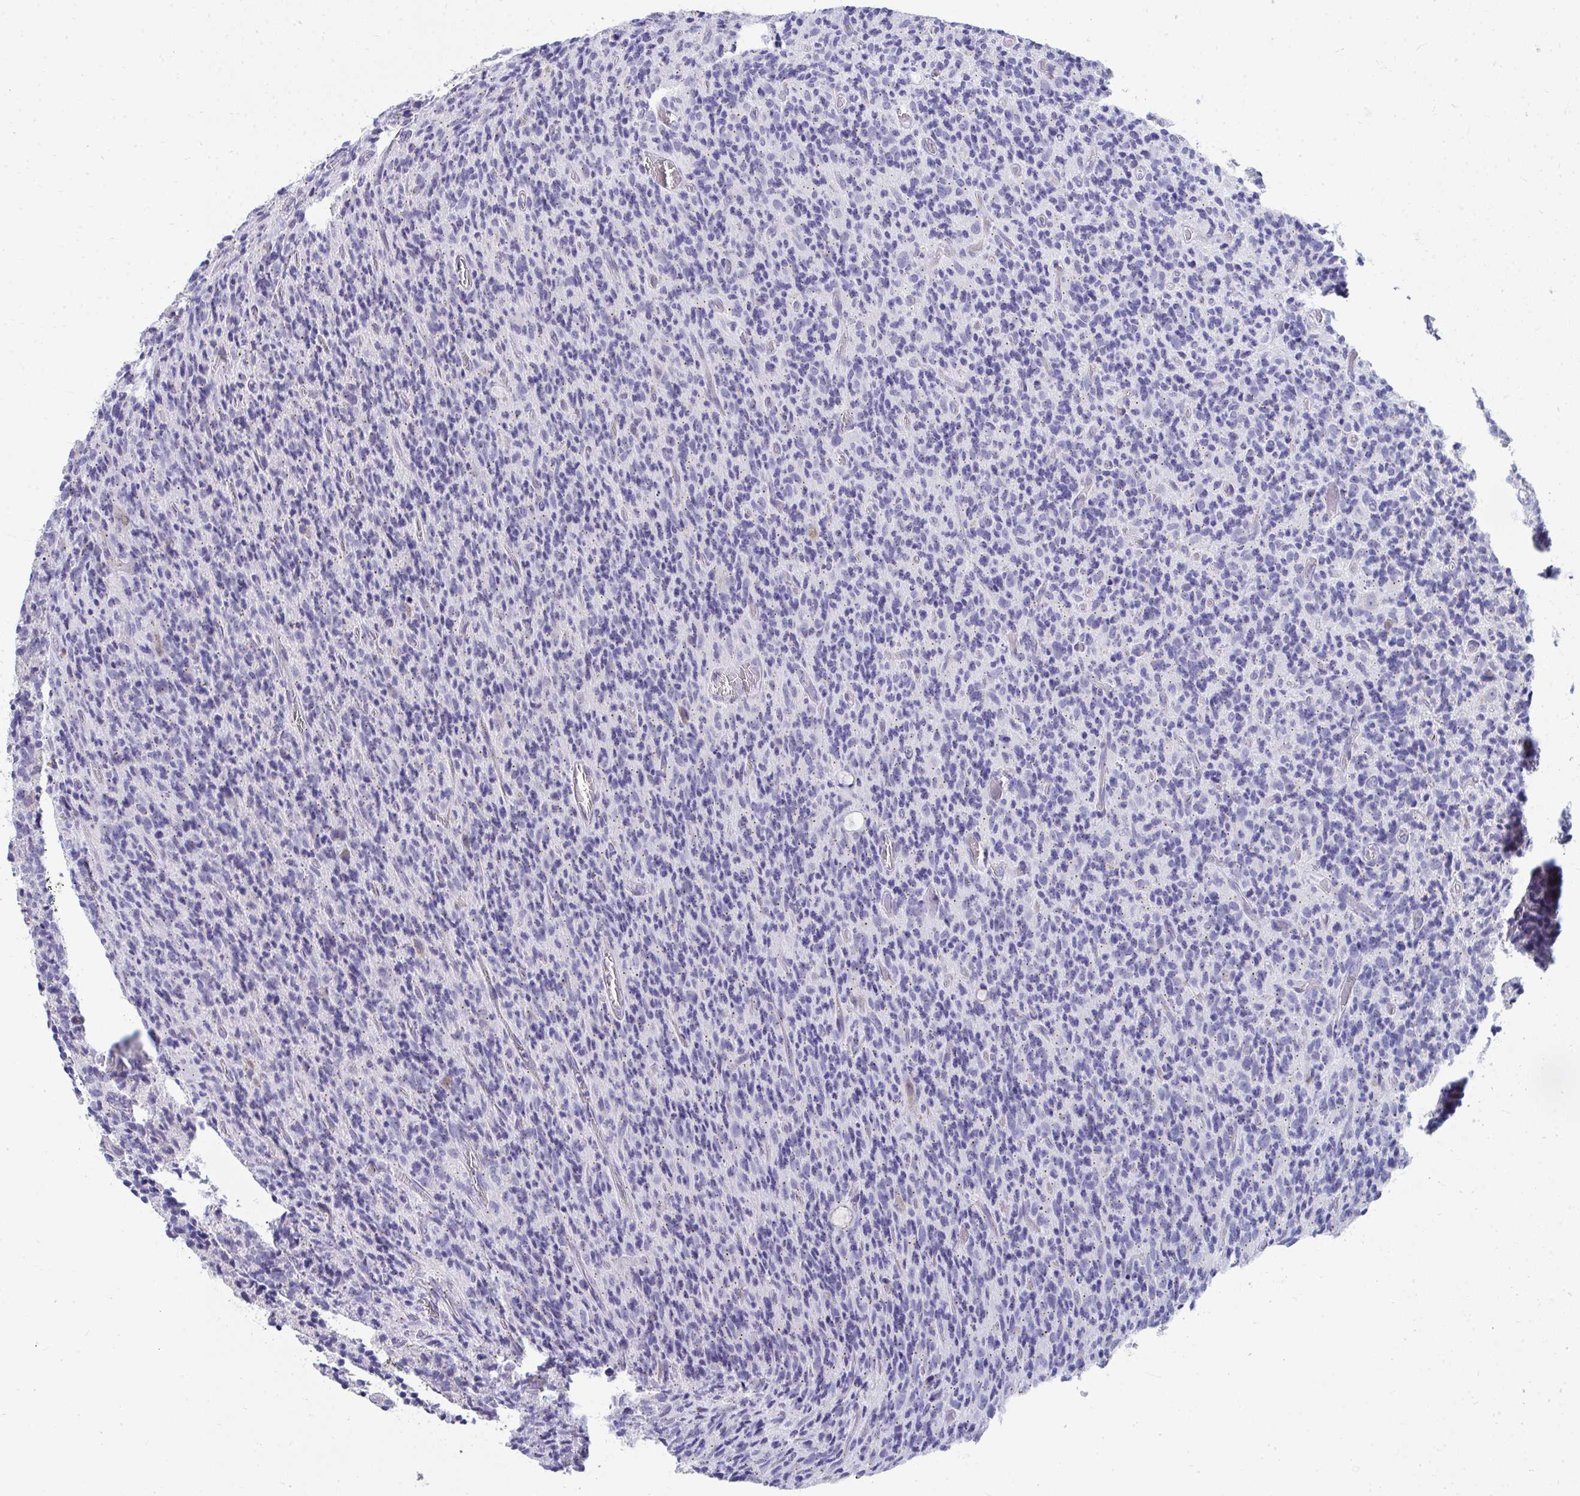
{"staining": {"intensity": "negative", "quantity": "none", "location": "none"}, "tissue": "glioma", "cell_type": "Tumor cells", "image_type": "cancer", "snomed": [{"axis": "morphology", "description": "Glioma, malignant, High grade"}, {"axis": "topography", "description": "Brain"}], "caption": "A high-resolution photomicrograph shows immunohistochemistry (IHC) staining of glioma, which demonstrates no significant staining in tumor cells.", "gene": "TMPRSS2", "patient": {"sex": "male", "age": 76}}